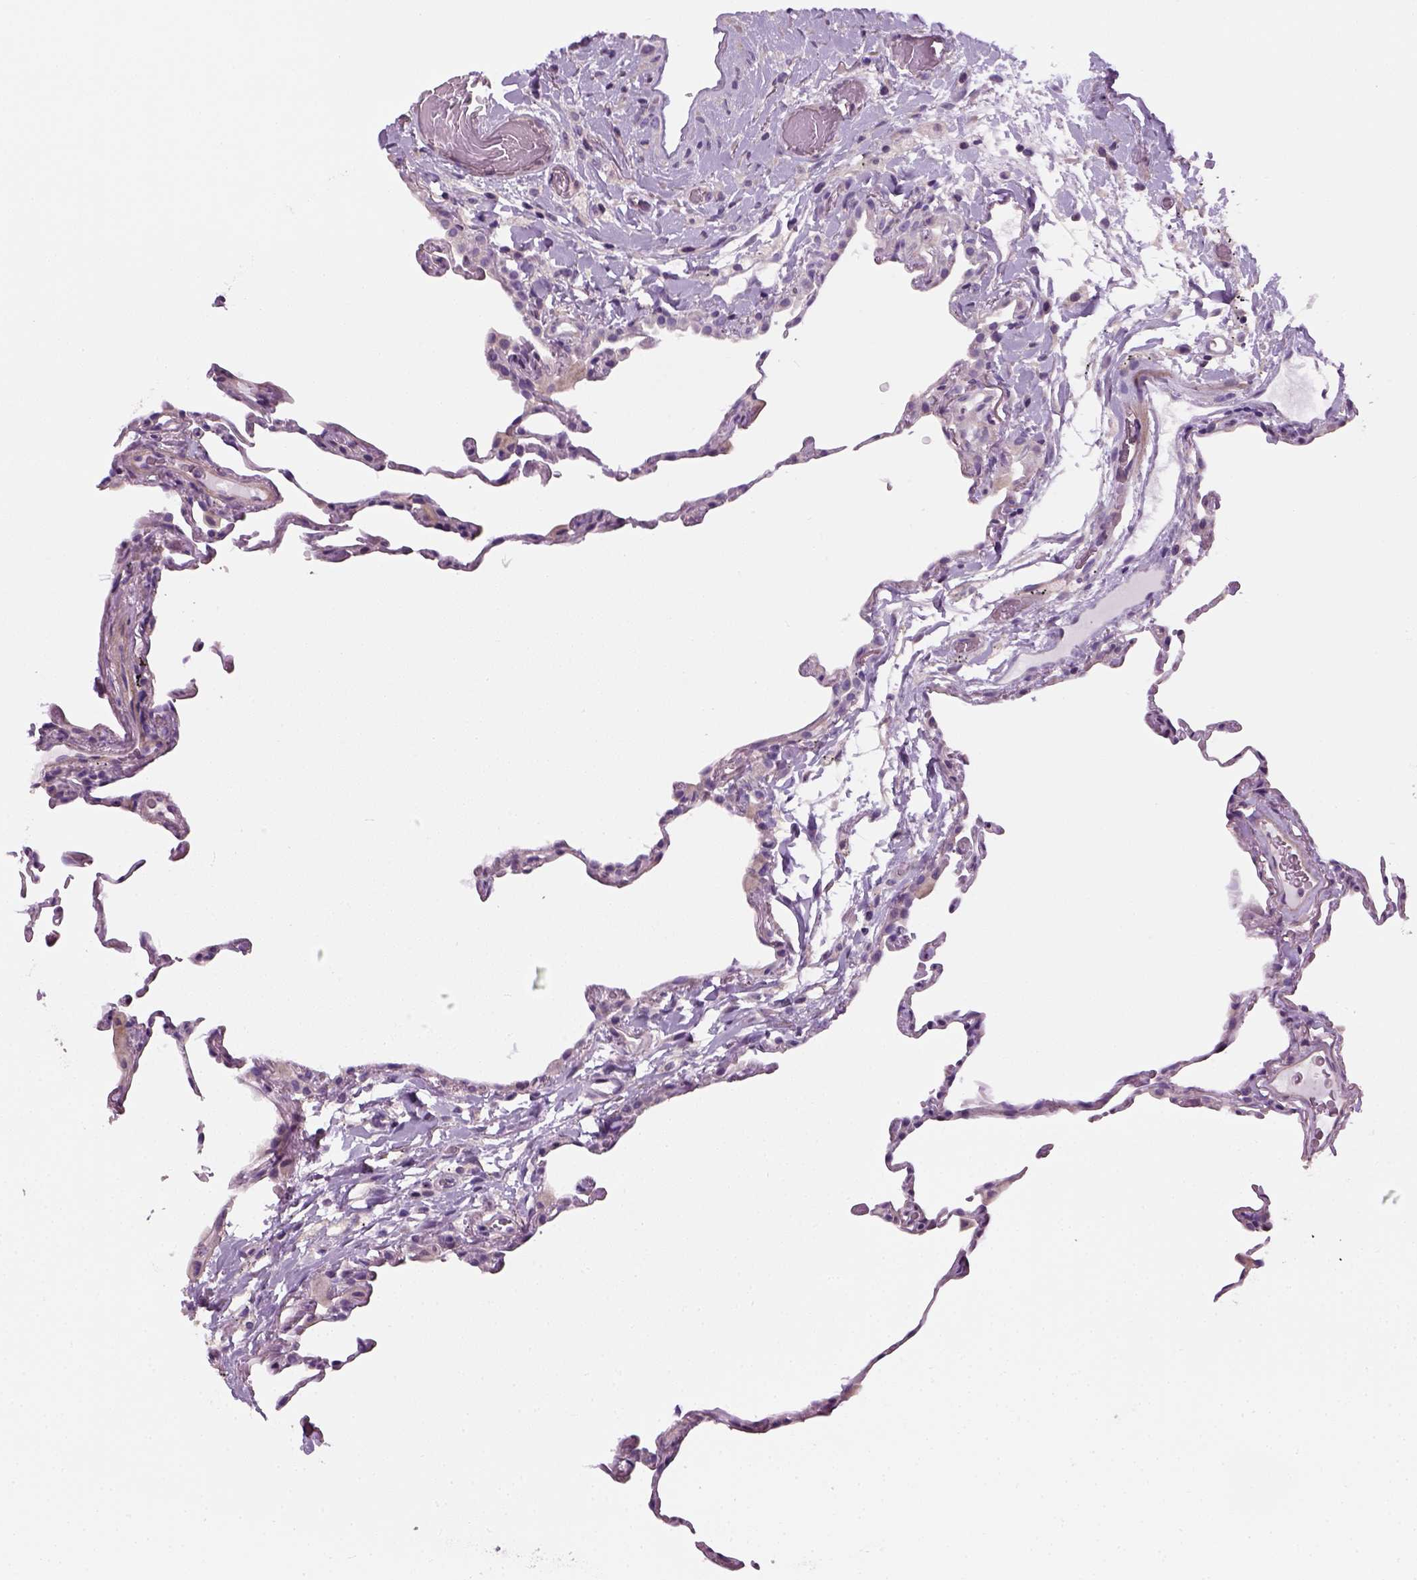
{"staining": {"intensity": "negative", "quantity": "none", "location": "none"}, "tissue": "lung", "cell_type": "Alveolar cells", "image_type": "normal", "snomed": [{"axis": "morphology", "description": "Normal tissue, NOS"}, {"axis": "topography", "description": "Lung"}], "caption": "This histopathology image is of normal lung stained with IHC to label a protein in brown with the nuclei are counter-stained blue. There is no staining in alveolar cells.", "gene": "ELOVL3", "patient": {"sex": "female", "age": 57}}